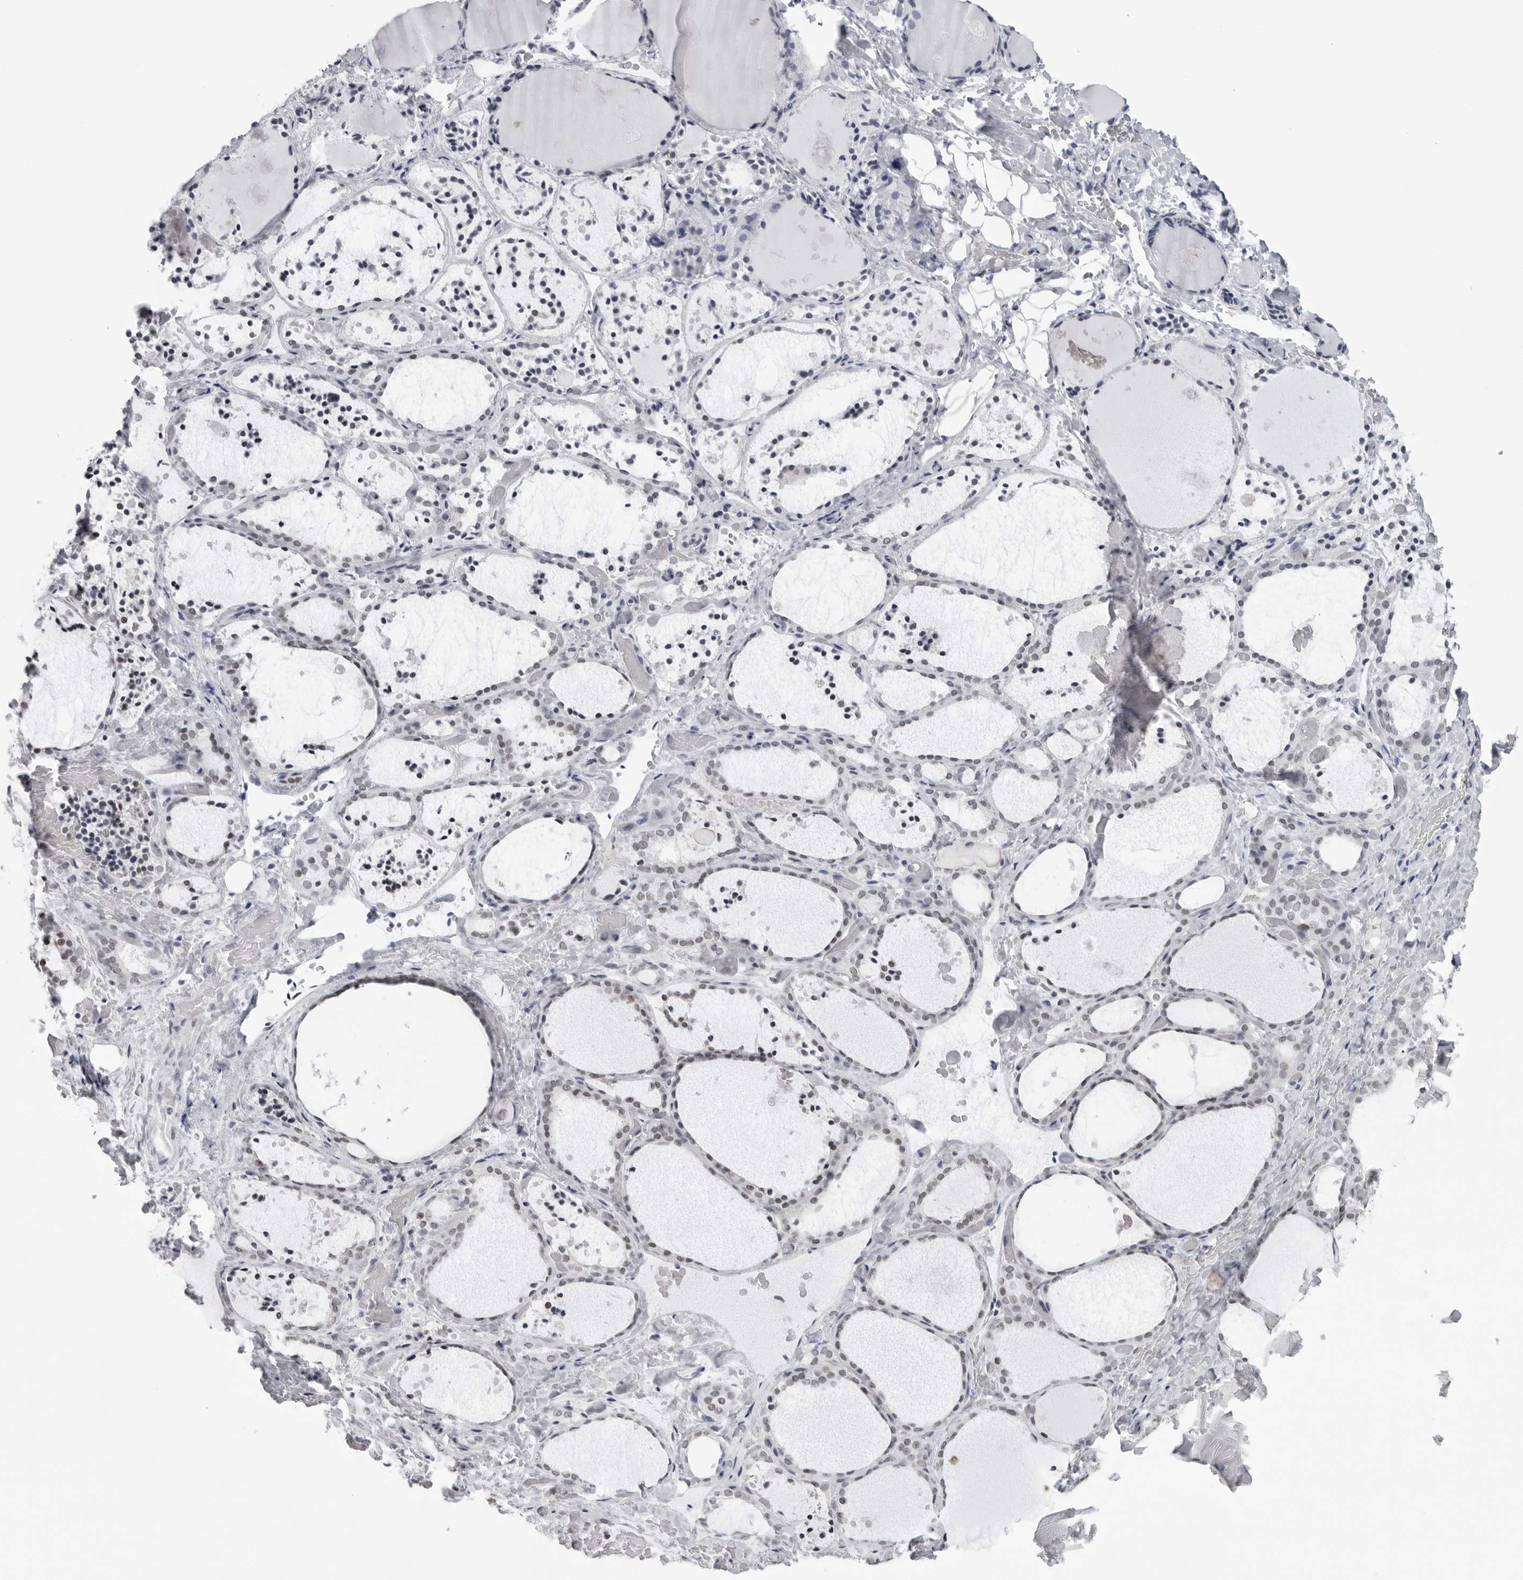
{"staining": {"intensity": "moderate", "quantity": "<25%", "location": "nuclear"}, "tissue": "thyroid gland", "cell_type": "Glandular cells", "image_type": "normal", "snomed": [{"axis": "morphology", "description": "Normal tissue, NOS"}, {"axis": "topography", "description": "Thyroid gland"}], "caption": "An image showing moderate nuclear positivity in approximately <25% of glandular cells in normal thyroid gland, as visualized by brown immunohistochemical staining.", "gene": "ESPN", "patient": {"sex": "female", "age": 44}}